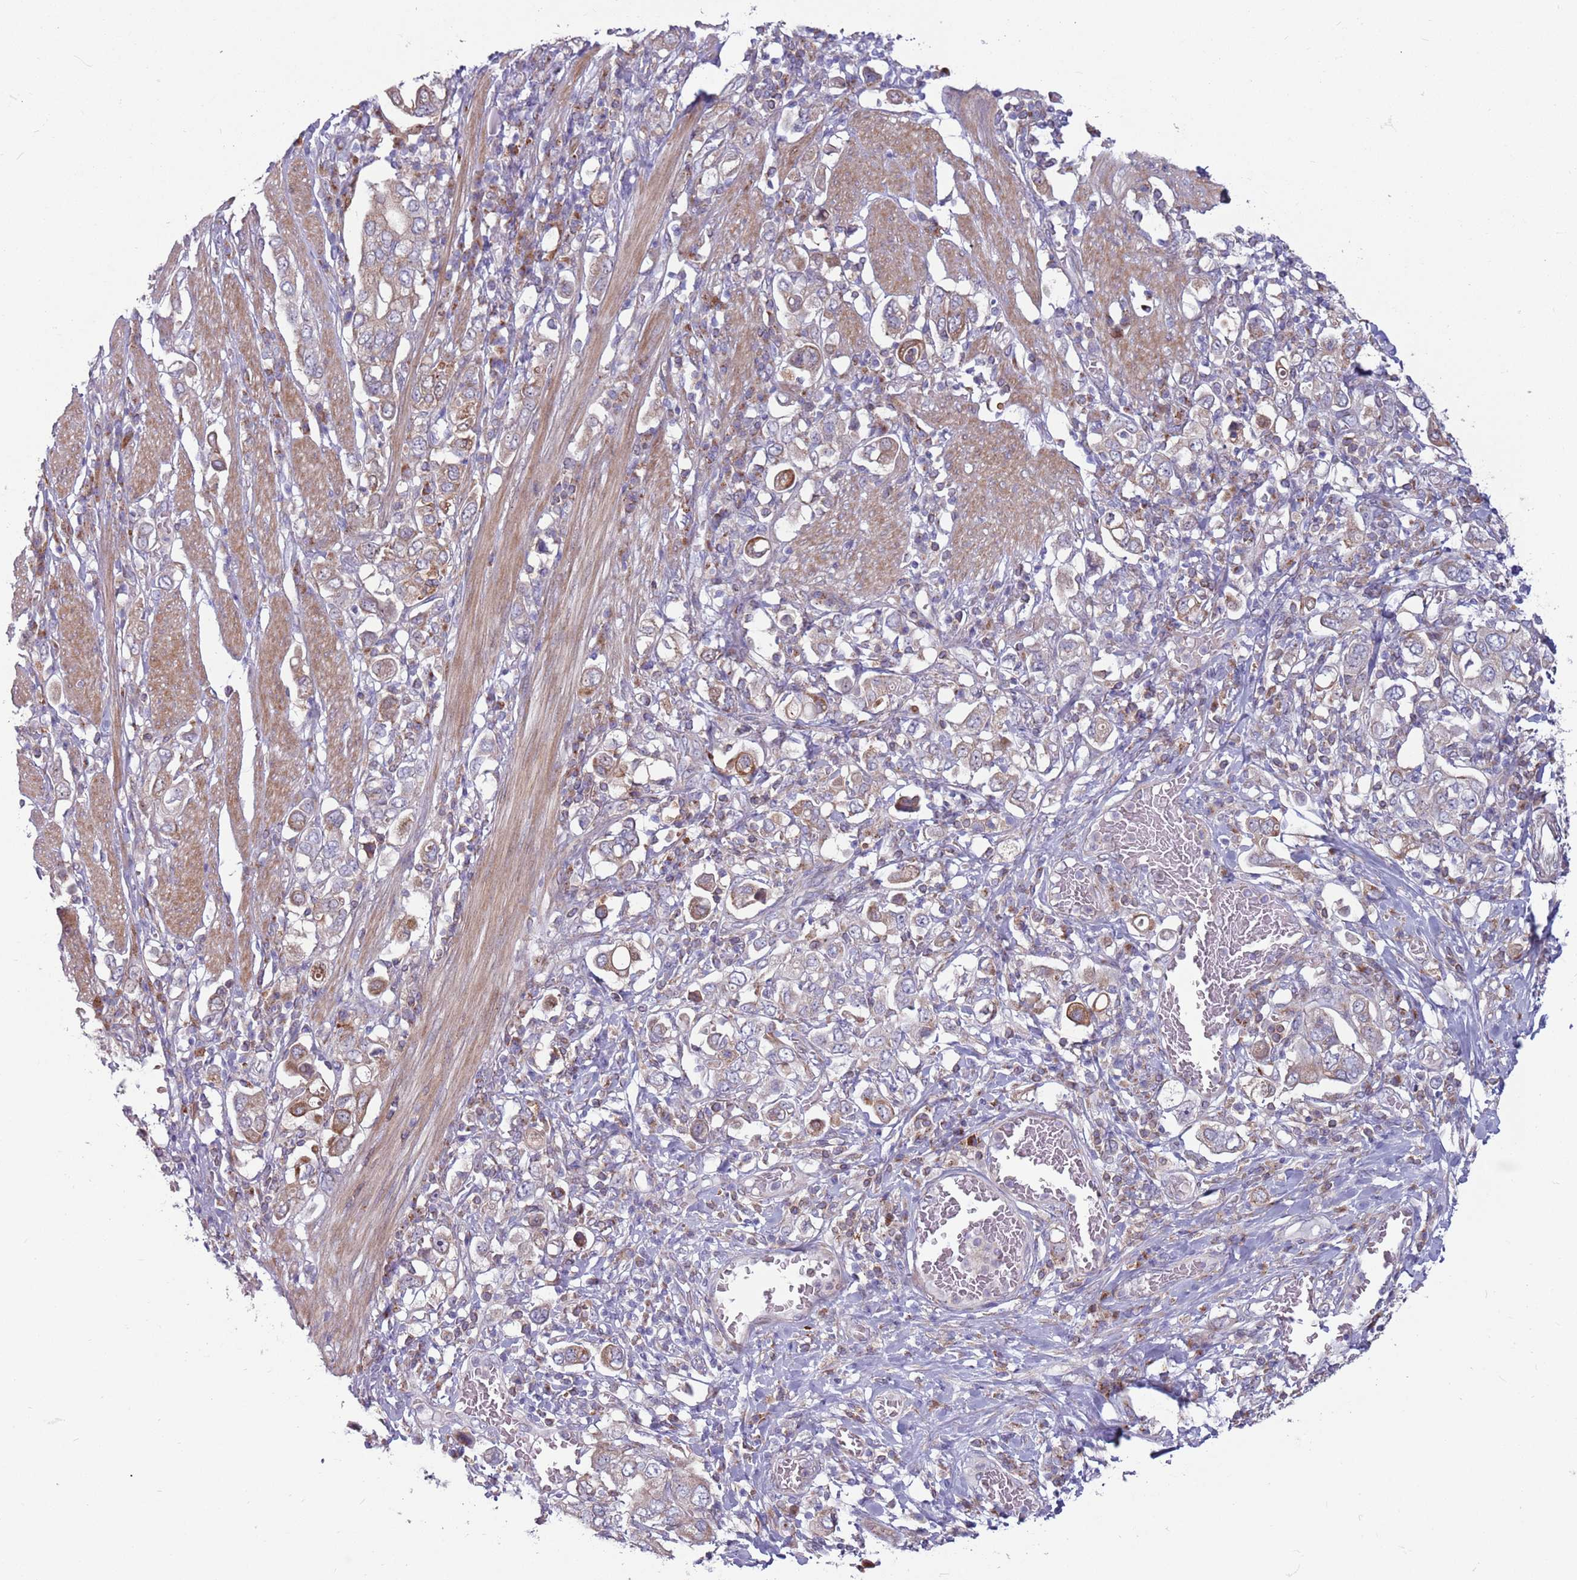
{"staining": {"intensity": "weak", "quantity": "25%-75%", "location": "cytoplasmic/membranous"}, "tissue": "stomach cancer", "cell_type": "Tumor cells", "image_type": "cancer", "snomed": [{"axis": "morphology", "description": "Adenocarcinoma, NOS"}, {"axis": "topography", "description": "Stomach, upper"}], "caption": "Adenocarcinoma (stomach) was stained to show a protein in brown. There is low levels of weak cytoplasmic/membranous positivity in about 25%-75% of tumor cells. (brown staining indicates protein expression, while blue staining denotes nuclei).", "gene": "CCDC150", "patient": {"sex": "male", "age": 62}}